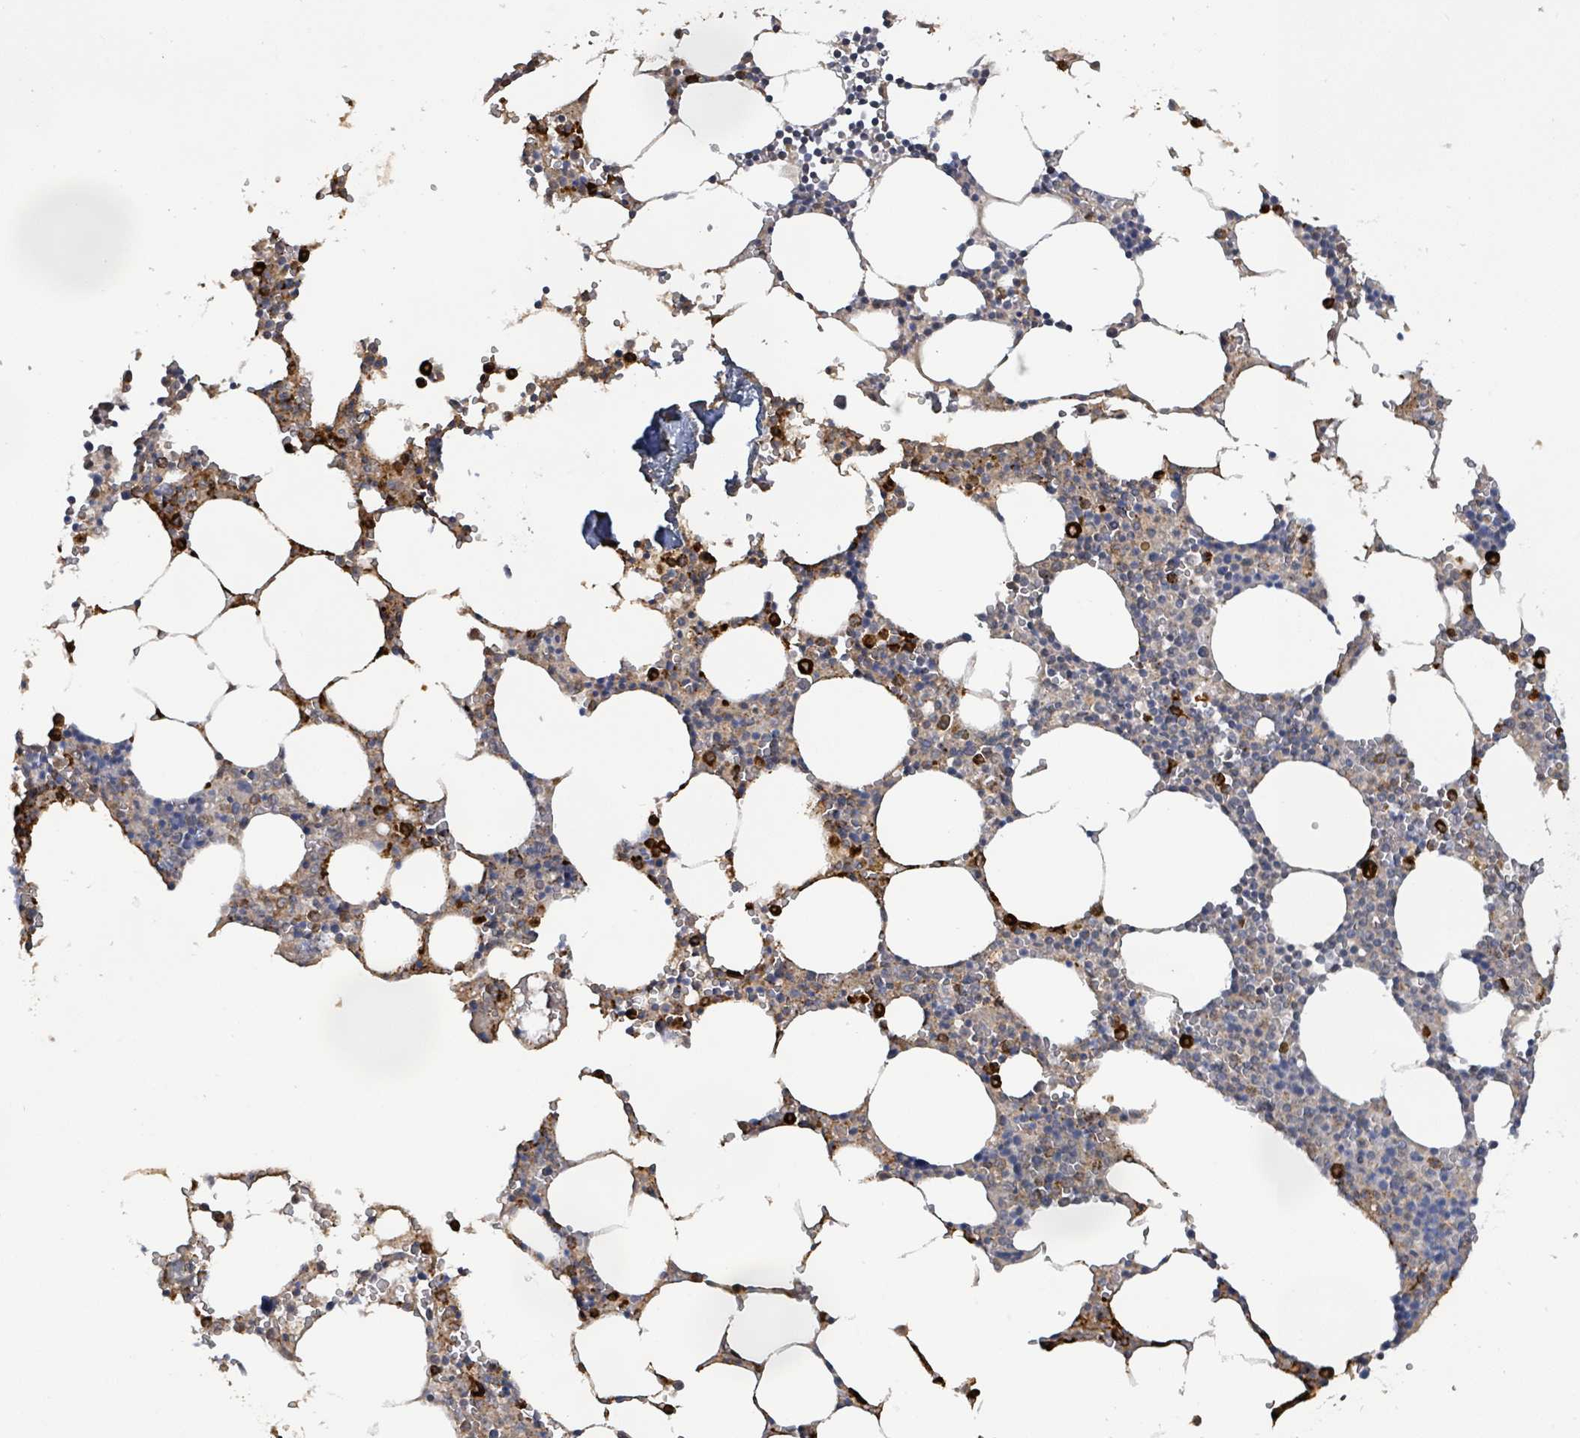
{"staining": {"intensity": "strong", "quantity": "<25%", "location": "cytoplasmic/membranous"}, "tissue": "bone marrow", "cell_type": "Hematopoietic cells", "image_type": "normal", "snomed": [{"axis": "morphology", "description": "Normal tissue, NOS"}, {"axis": "topography", "description": "Bone marrow"}], "caption": "Human bone marrow stained with a protein marker exhibits strong staining in hematopoietic cells.", "gene": "KBTBD11", "patient": {"sex": "male", "age": 54}}